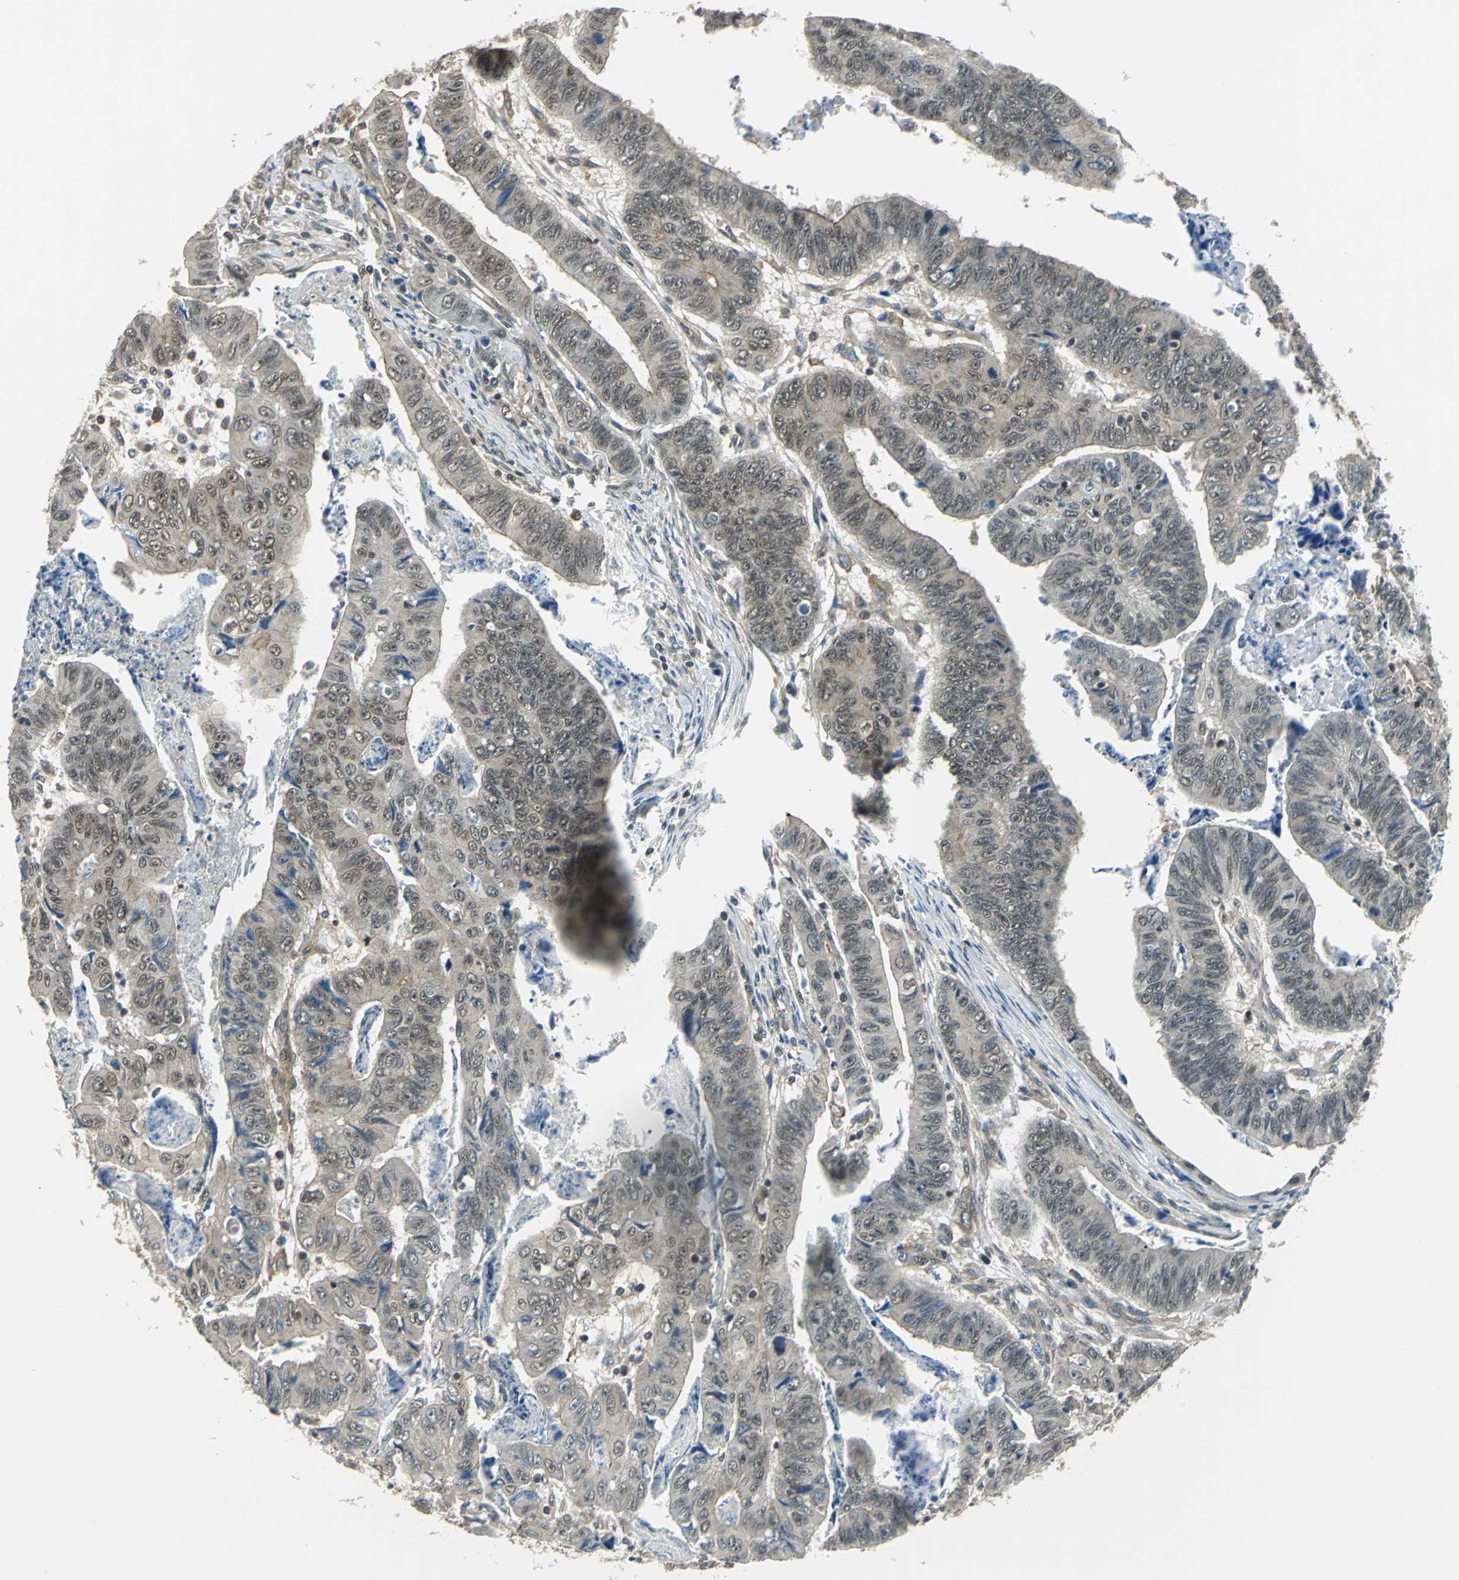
{"staining": {"intensity": "moderate", "quantity": ">75%", "location": "cytoplasmic/membranous,nuclear"}, "tissue": "stomach cancer", "cell_type": "Tumor cells", "image_type": "cancer", "snomed": [{"axis": "morphology", "description": "Adenocarcinoma, NOS"}, {"axis": "topography", "description": "Stomach, lower"}], "caption": "Stomach cancer (adenocarcinoma) stained with a brown dye reveals moderate cytoplasmic/membranous and nuclear positive expression in about >75% of tumor cells.", "gene": "ARPC3", "patient": {"sex": "male", "age": 77}}